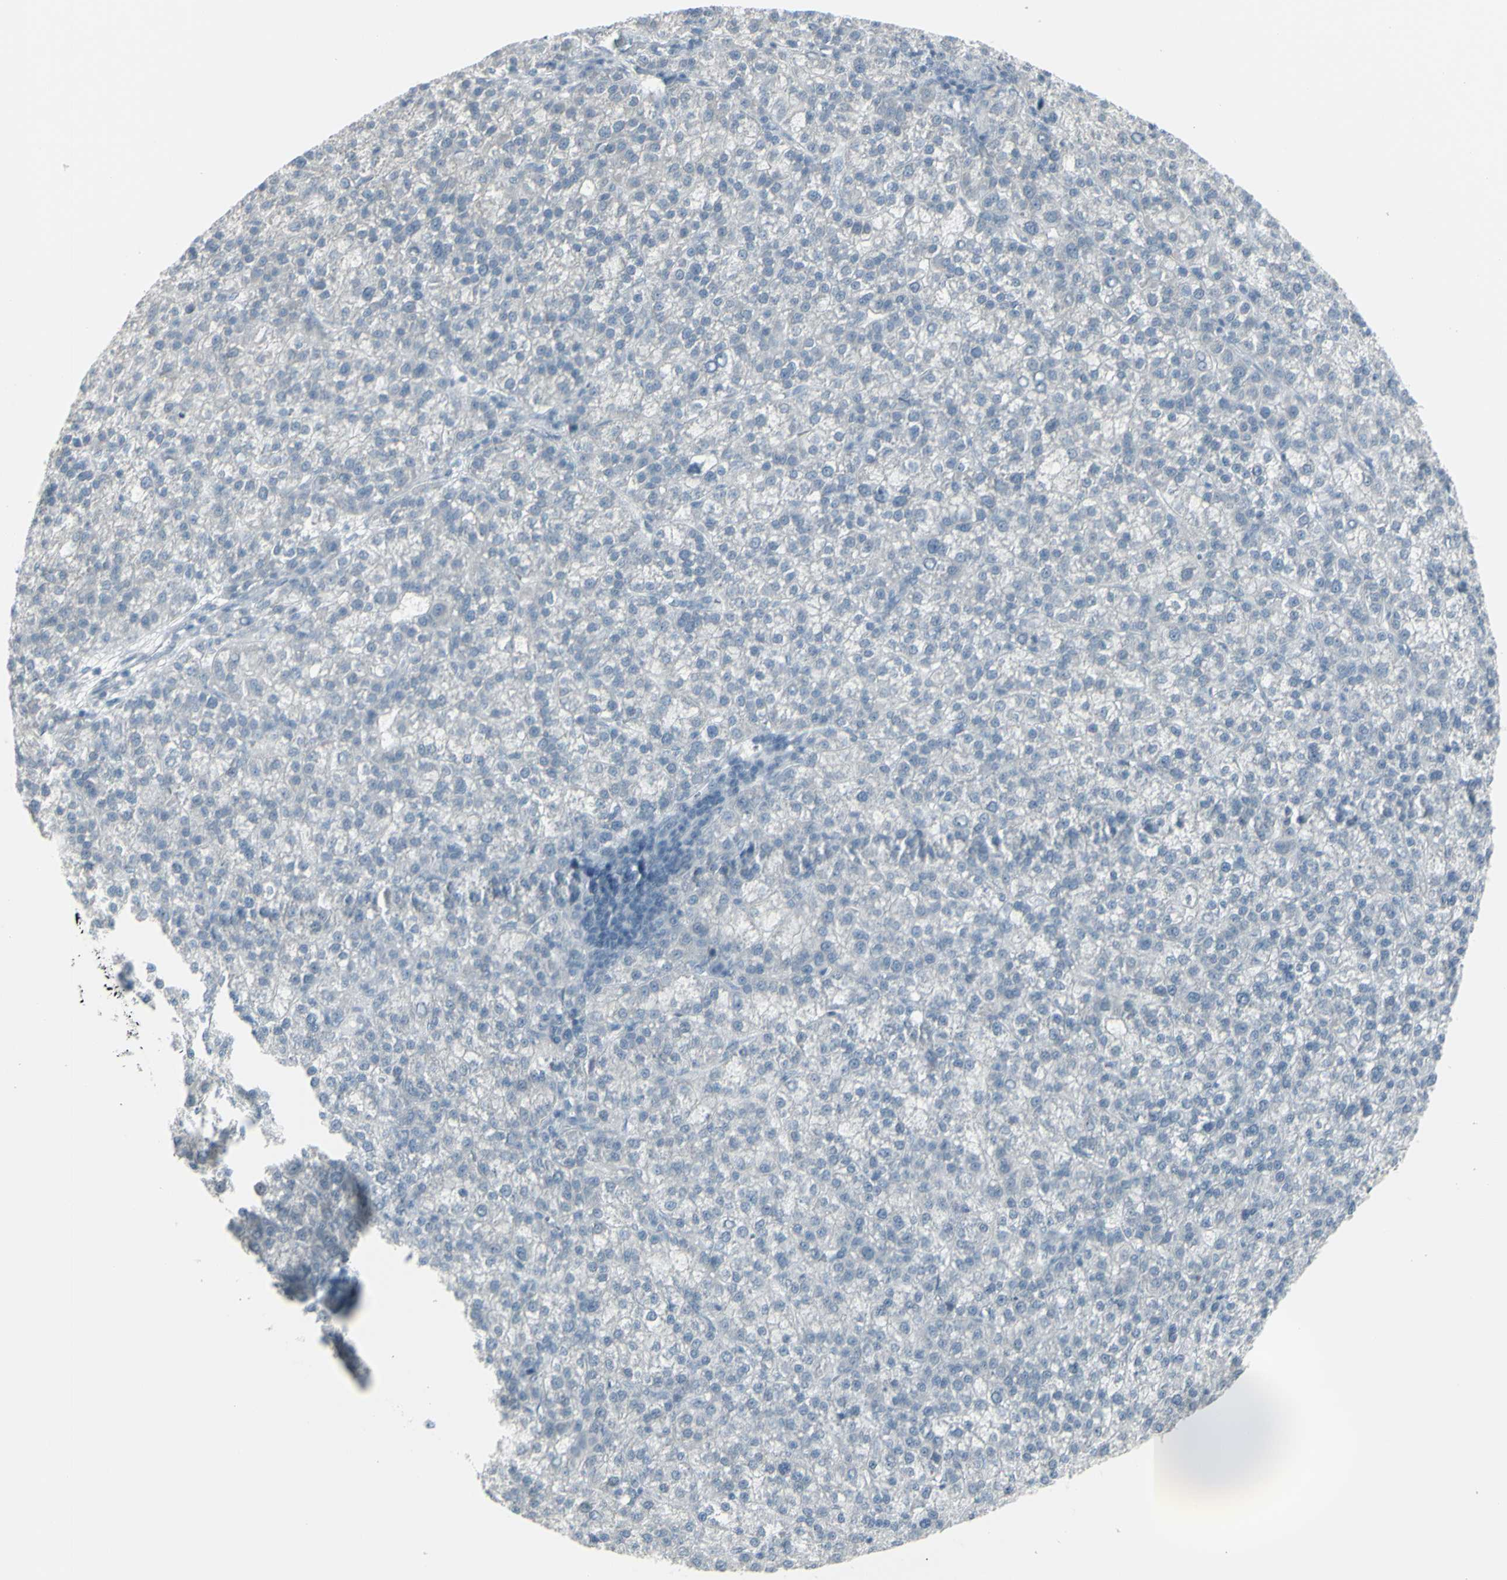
{"staining": {"intensity": "negative", "quantity": "none", "location": "none"}, "tissue": "liver cancer", "cell_type": "Tumor cells", "image_type": "cancer", "snomed": [{"axis": "morphology", "description": "Carcinoma, Hepatocellular, NOS"}, {"axis": "topography", "description": "Liver"}], "caption": "A high-resolution image shows IHC staining of liver hepatocellular carcinoma, which displays no significant expression in tumor cells. (Brightfield microscopy of DAB (3,3'-diaminobenzidine) immunohistochemistry at high magnification).", "gene": "RAB3A", "patient": {"sex": "female", "age": 58}}